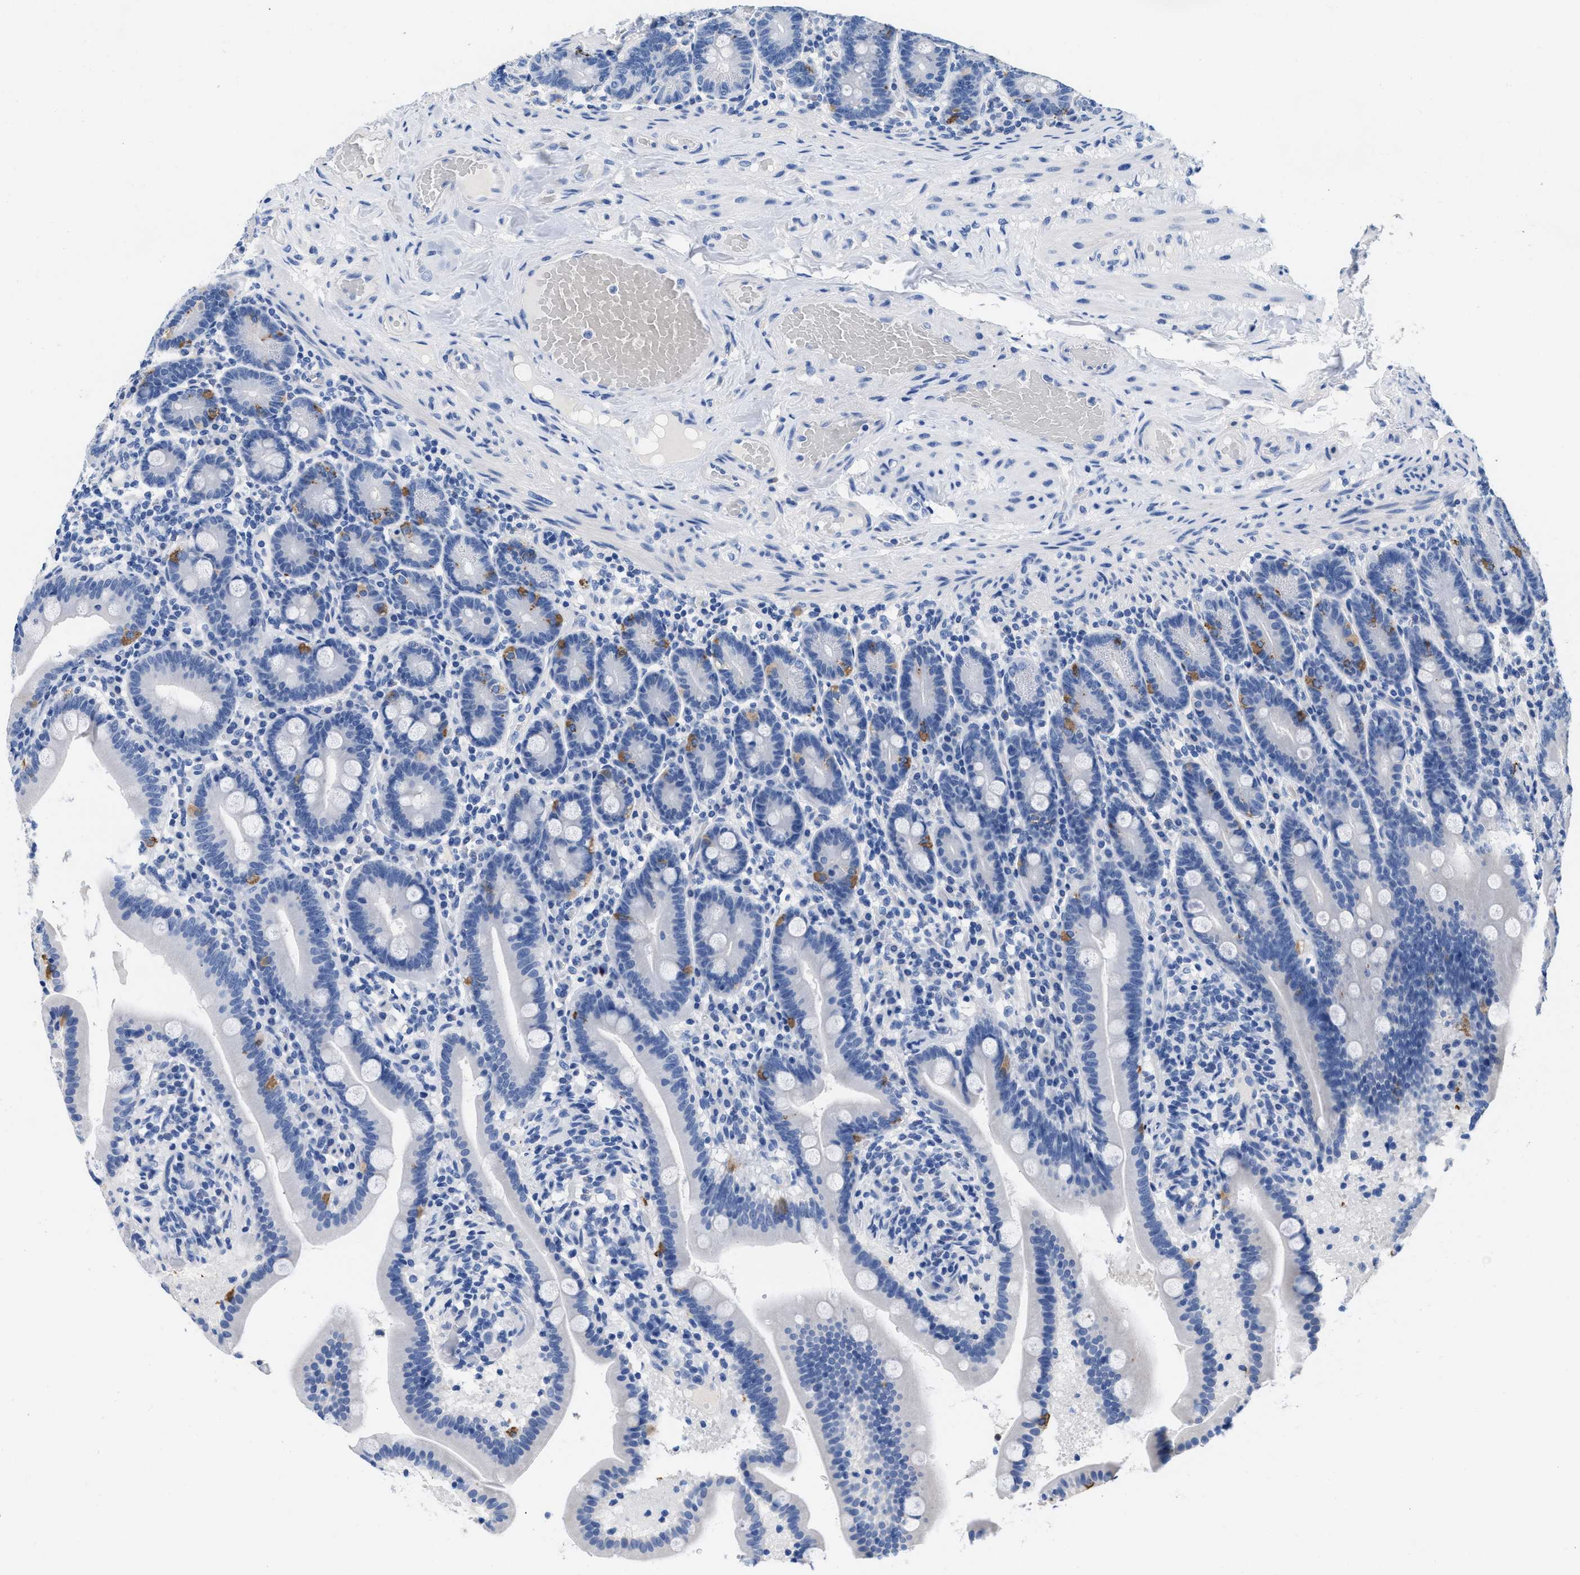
{"staining": {"intensity": "moderate", "quantity": "<25%", "location": "cytoplasmic/membranous"}, "tissue": "duodenum", "cell_type": "Glandular cells", "image_type": "normal", "snomed": [{"axis": "morphology", "description": "Normal tissue, NOS"}, {"axis": "topography", "description": "Duodenum"}], "caption": "Duodenum stained with a brown dye demonstrates moderate cytoplasmic/membranous positive staining in approximately <25% of glandular cells.", "gene": "SLFN13", "patient": {"sex": "male", "age": 54}}